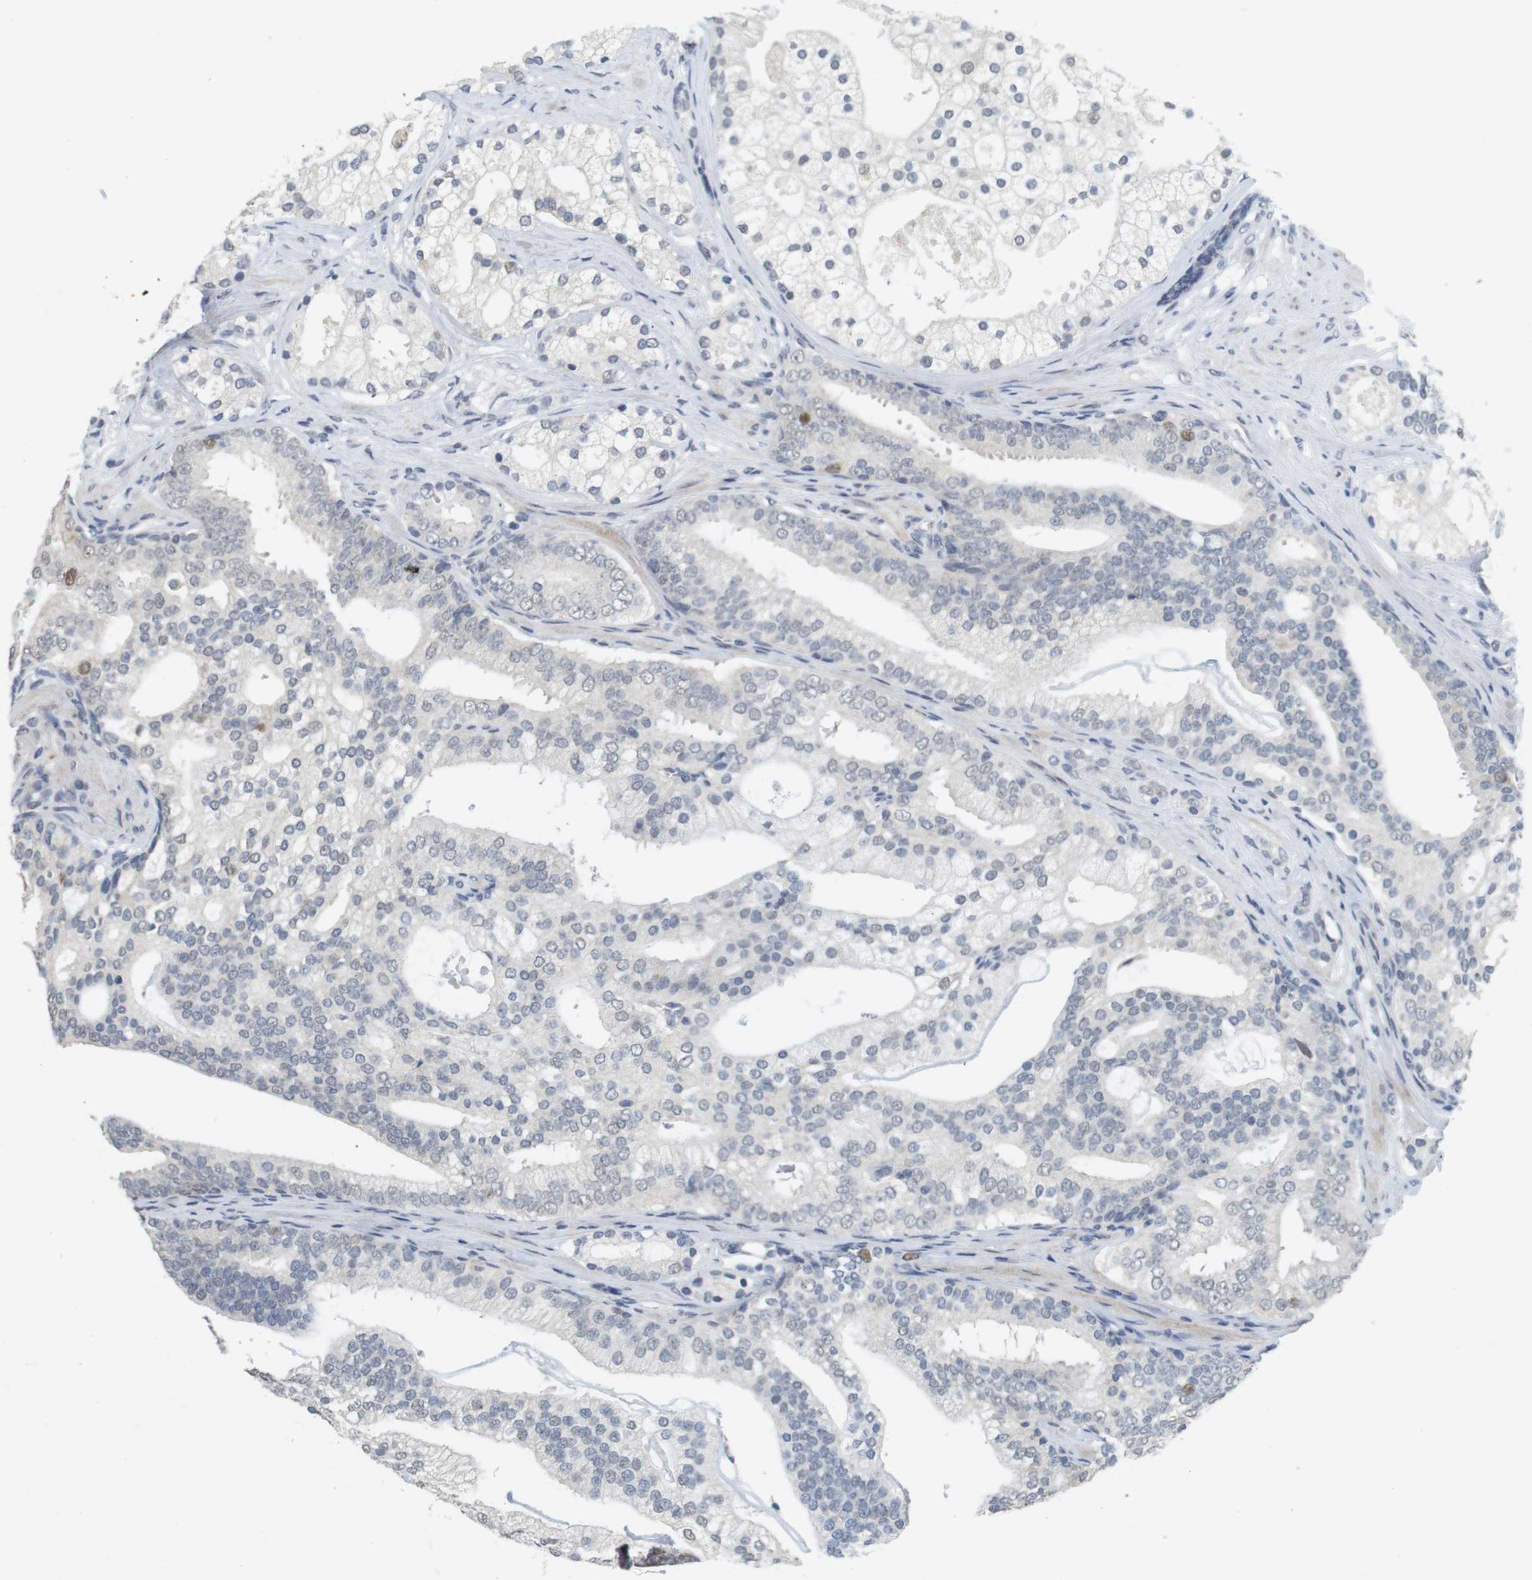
{"staining": {"intensity": "moderate", "quantity": "<25%", "location": "nuclear"}, "tissue": "prostate cancer", "cell_type": "Tumor cells", "image_type": "cancer", "snomed": [{"axis": "morphology", "description": "Adenocarcinoma, Low grade"}, {"axis": "topography", "description": "Prostate"}], "caption": "Protein expression analysis of human prostate cancer (adenocarcinoma (low-grade)) reveals moderate nuclear expression in approximately <25% of tumor cells.", "gene": "SKP2", "patient": {"sex": "male", "age": 58}}